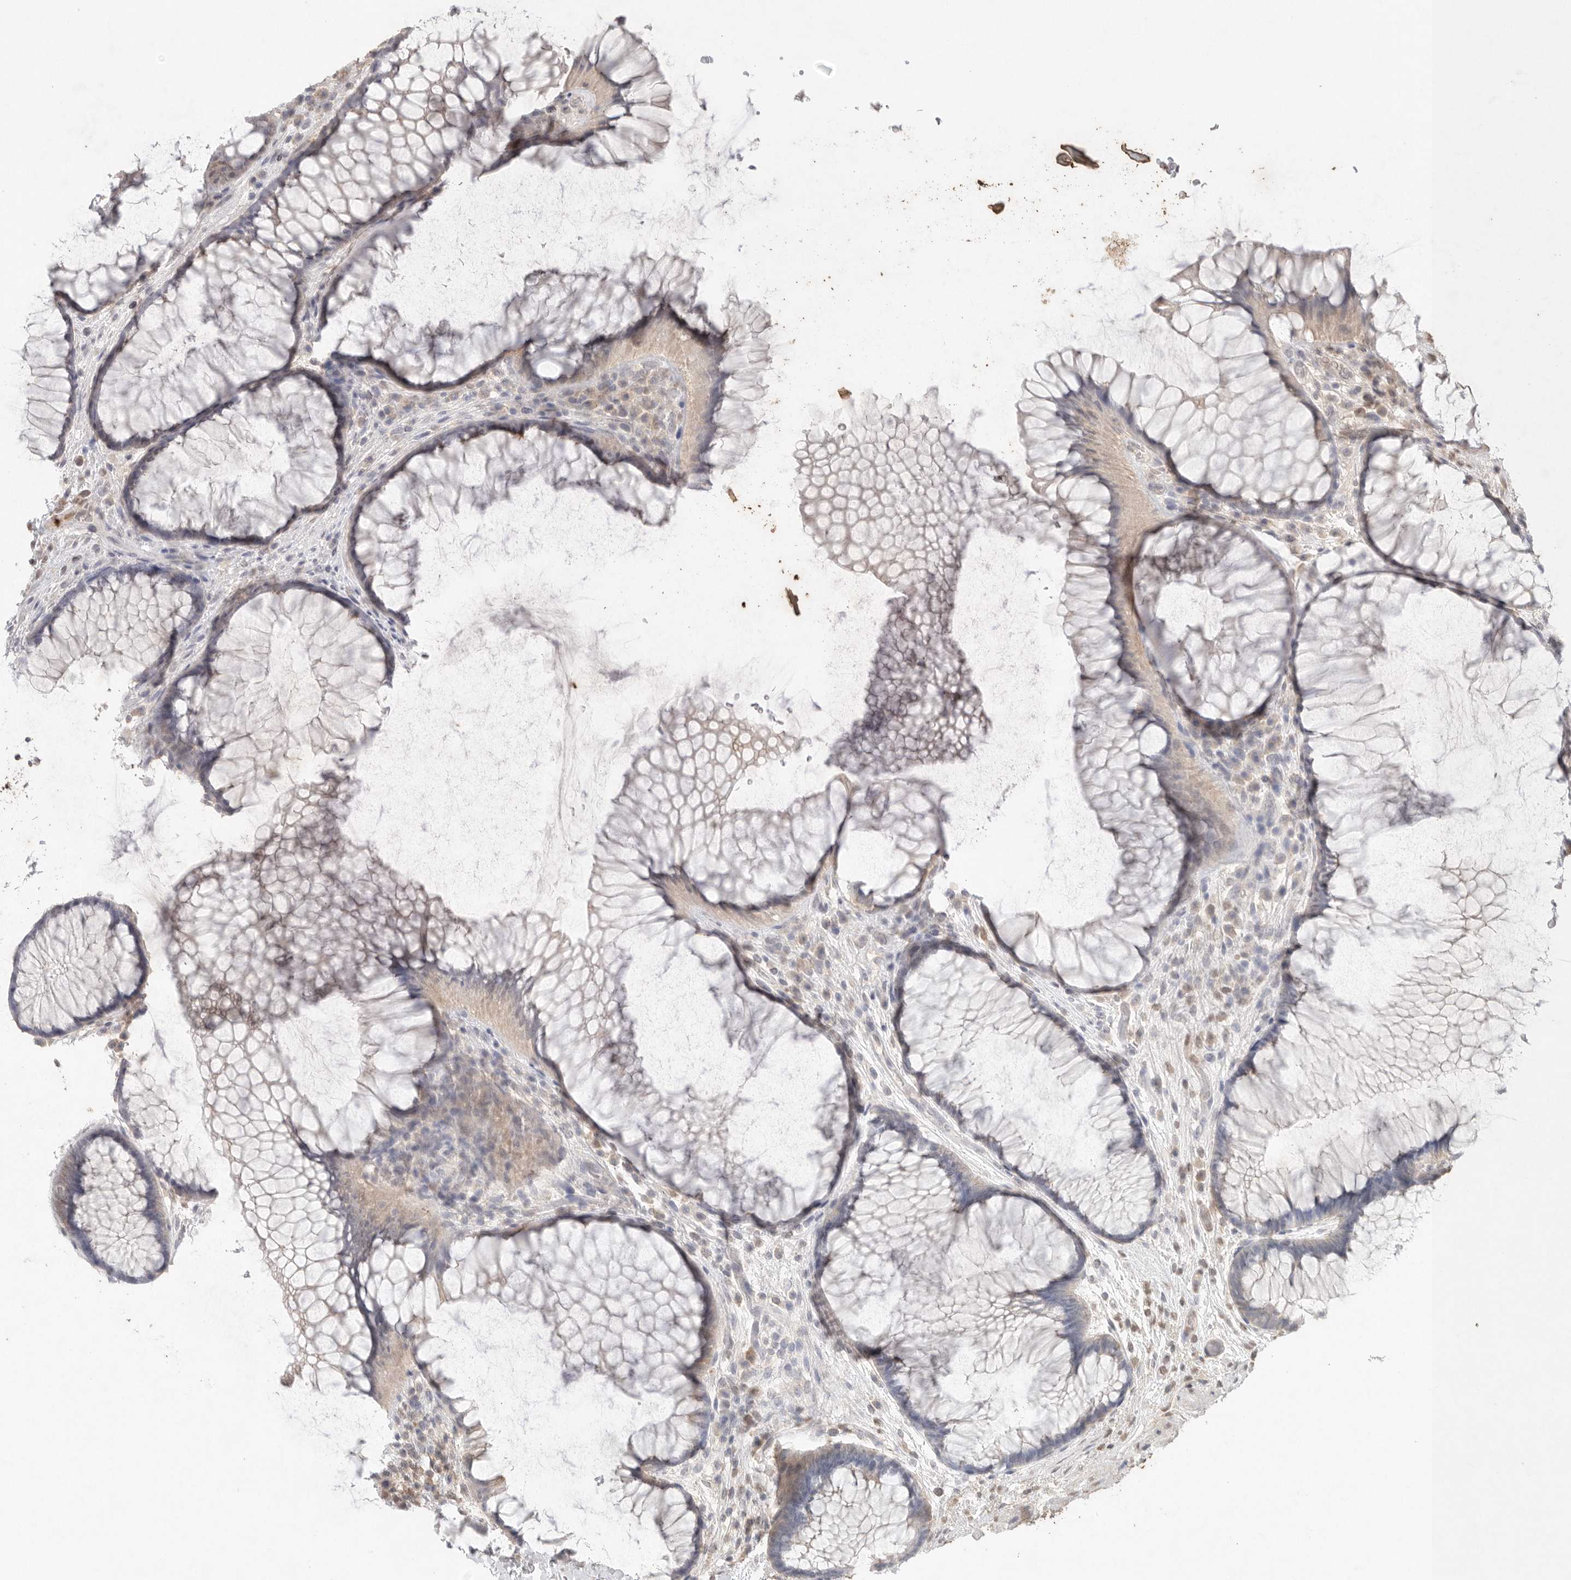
{"staining": {"intensity": "weak", "quantity": "25%-75%", "location": "cytoplasmic/membranous"}, "tissue": "rectum", "cell_type": "Glandular cells", "image_type": "normal", "snomed": [{"axis": "morphology", "description": "Normal tissue, NOS"}, {"axis": "topography", "description": "Rectum"}], "caption": "IHC staining of unremarkable rectum, which shows low levels of weak cytoplasmic/membranous staining in about 25%-75% of glandular cells indicating weak cytoplasmic/membranous protein staining. The staining was performed using DAB (brown) for protein detection and nuclei were counterstained in hematoxylin (blue).", "gene": "KLK5", "patient": {"sex": "male", "age": 51}}